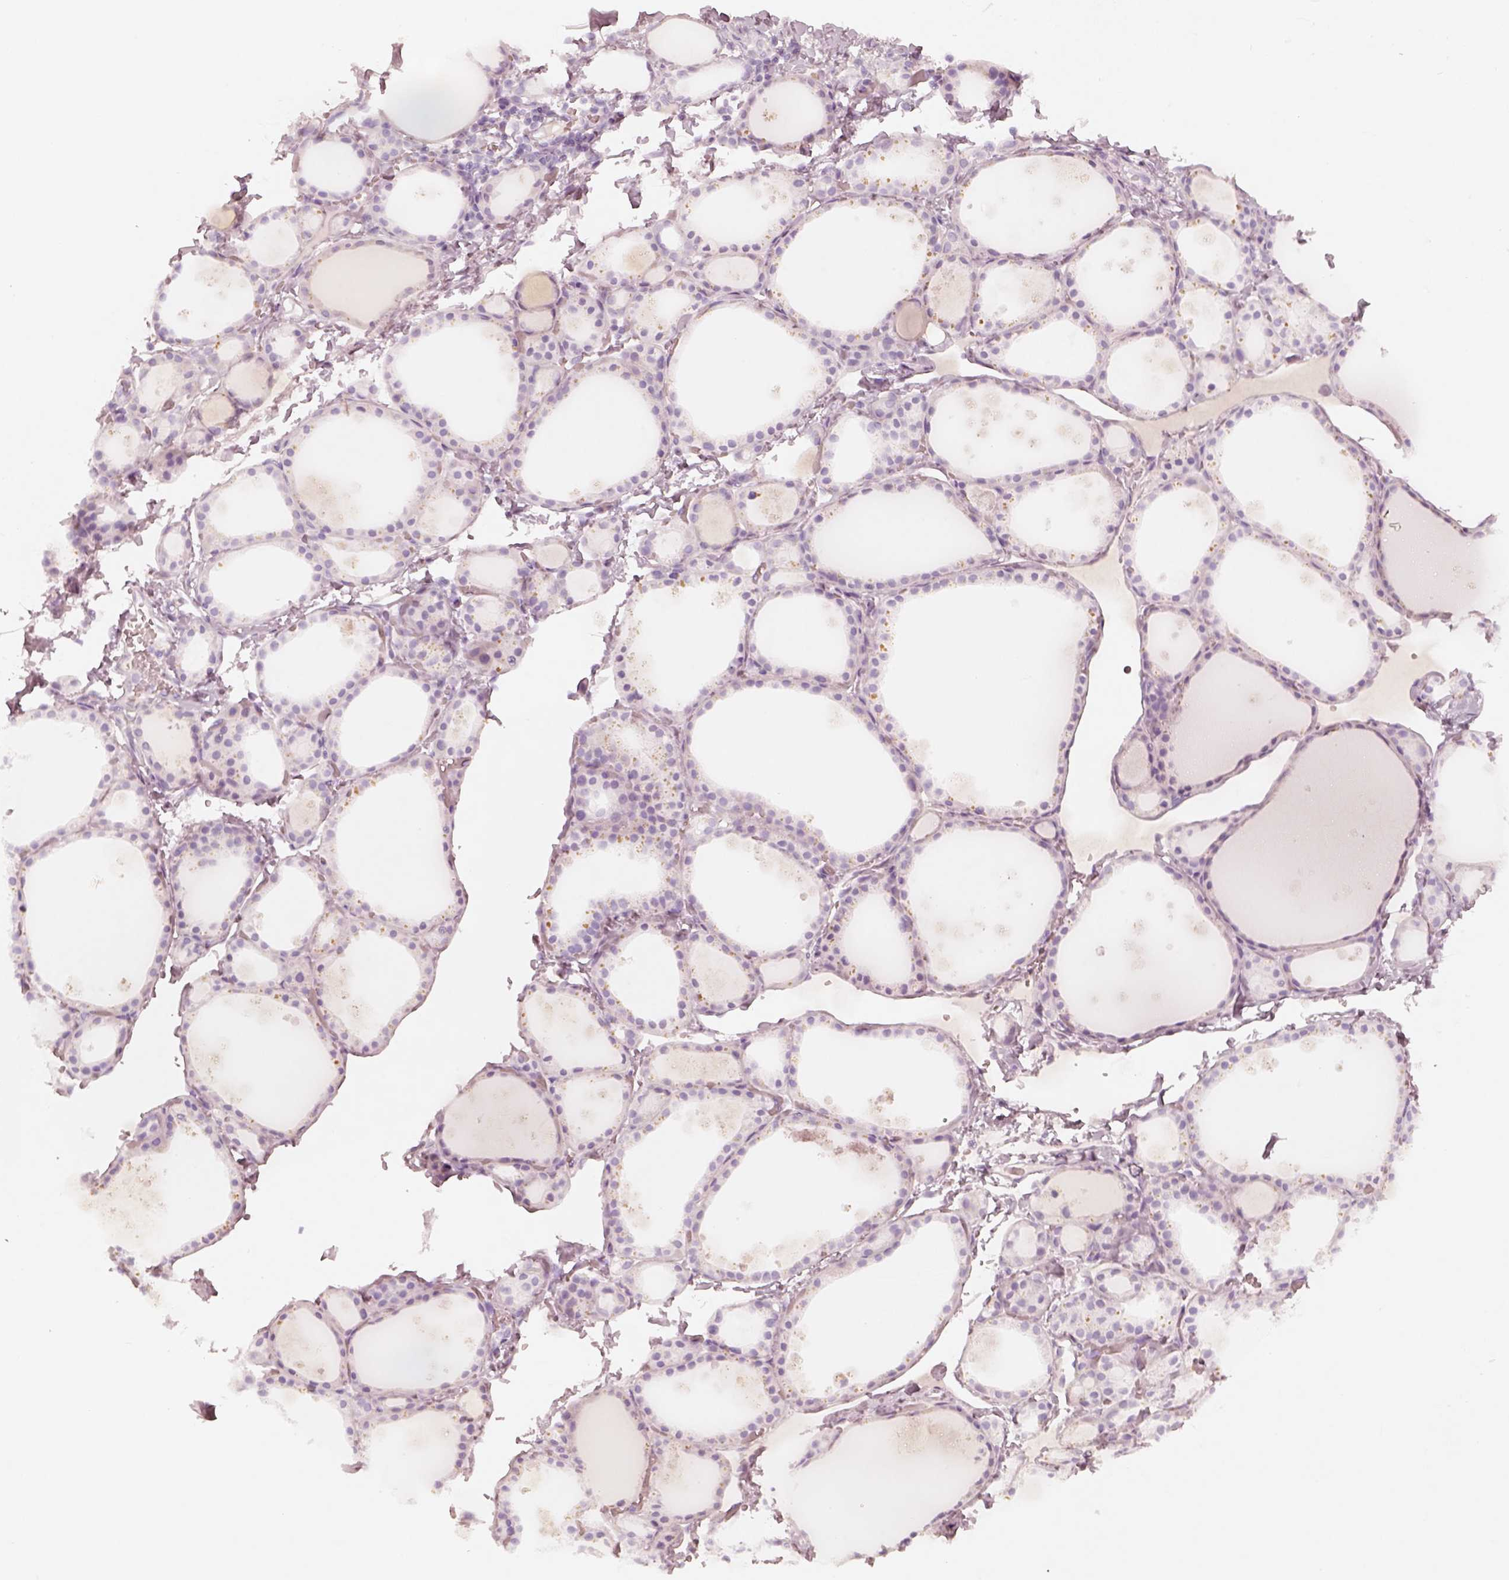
{"staining": {"intensity": "negative", "quantity": "none", "location": "none"}, "tissue": "thyroid gland", "cell_type": "Glandular cells", "image_type": "normal", "snomed": [{"axis": "morphology", "description": "Normal tissue, NOS"}, {"axis": "topography", "description": "Thyroid gland"}], "caption": "High power microscopy histopathology image of an immunohistochemistry (IHC) histopathology image of benign thyroid gland, revealing no significant staining in glandular cells.", "gene": "KRT82", "patient": {"sex": "male", "age": 68}}